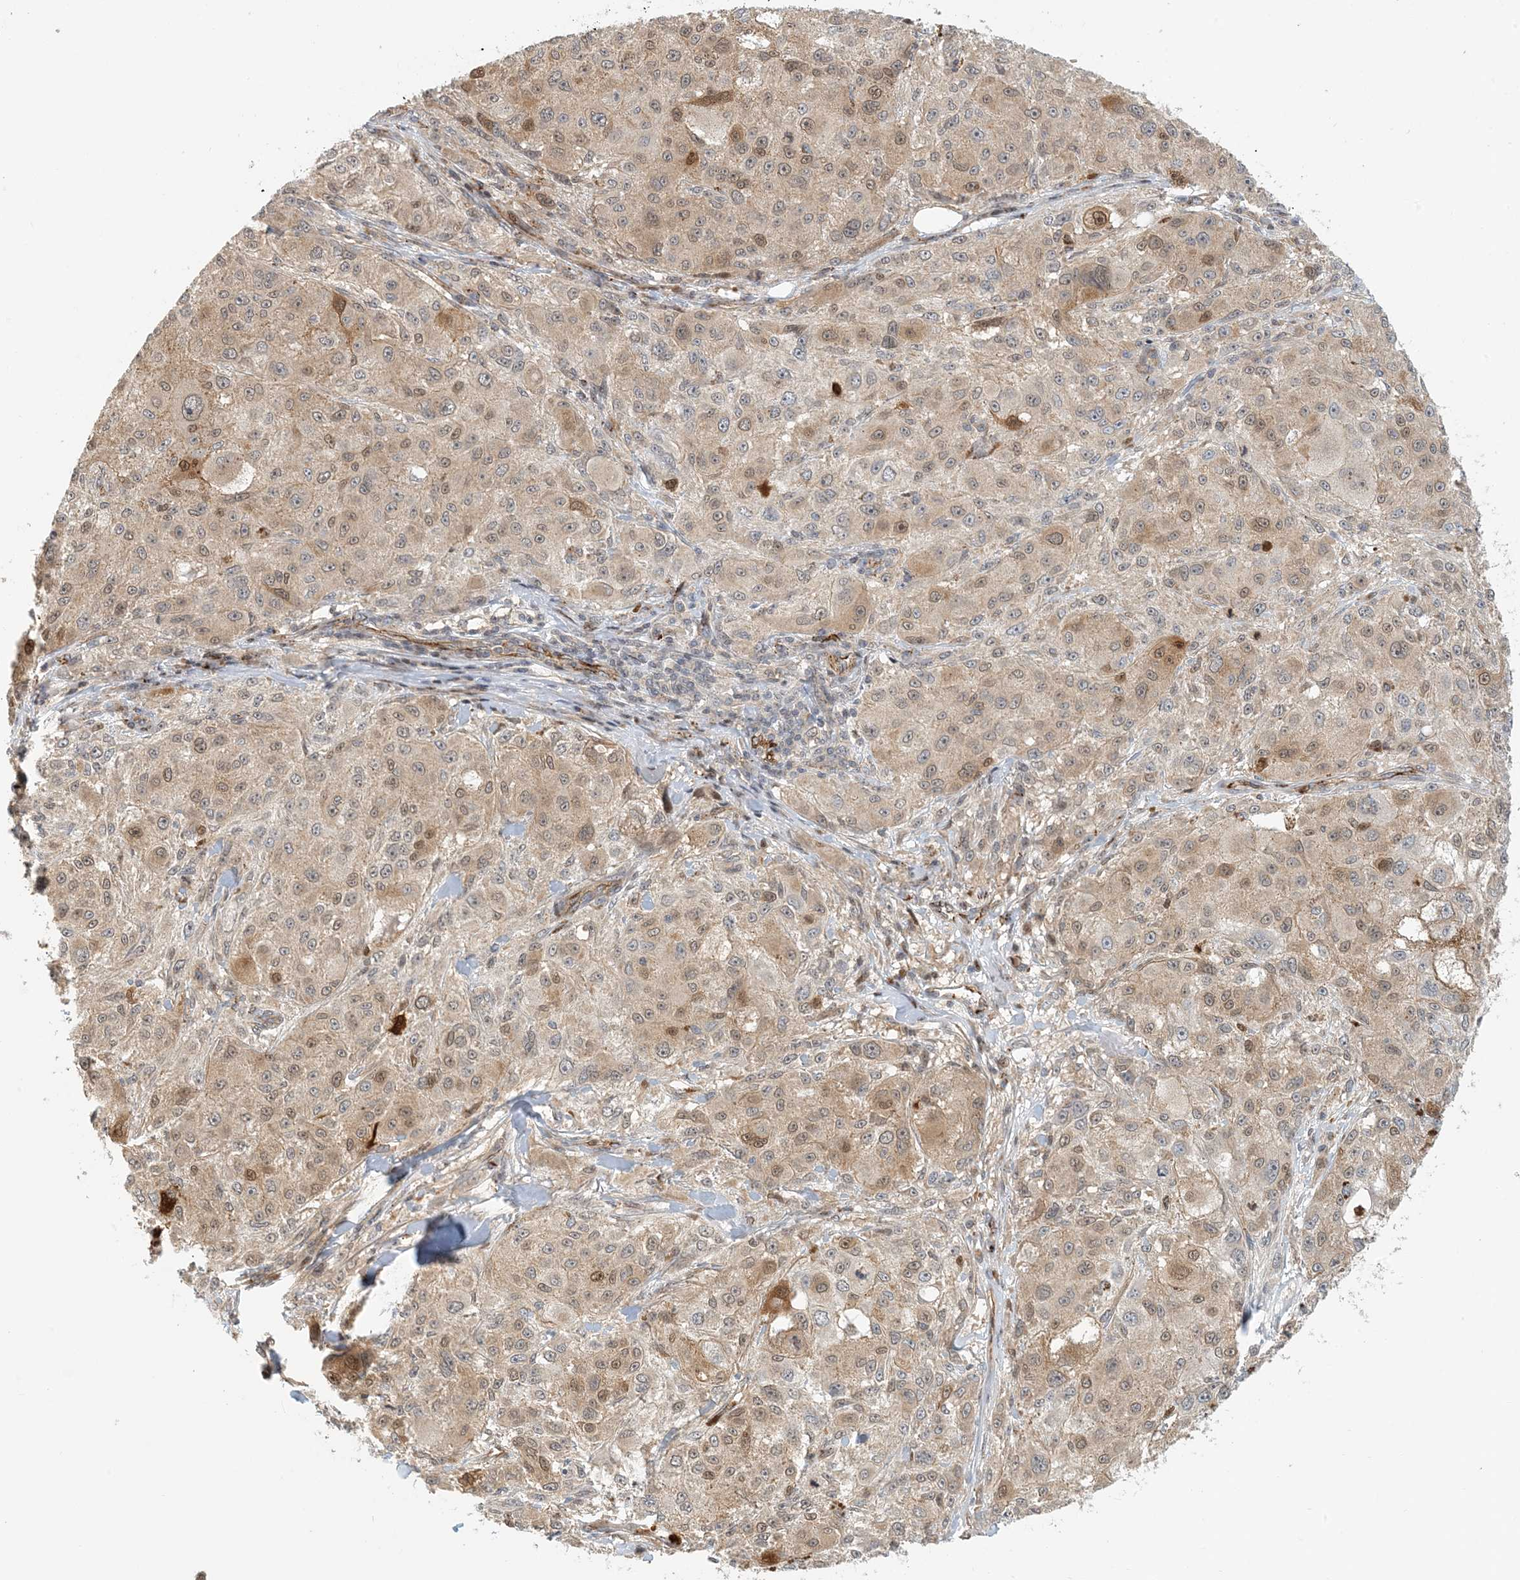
{"staining": {"intensity": "weak", "quantity": ">75%", "location": "cytoplasmic/membranous,nuclear"}, "tissue": "melanoma", "cell_type": "Tumor cells", "image_type": "cancer", "snomed": [{"axis": "morphology", "description": "Necrosis, NOS"}, {"axis": "morphology", "description": "Malignant melanoma, NOS"}, {"axis": "topography", "description": "Skin"}], "caption": "This is an image of immunohistochemistry staining of malignant melanoma, which shows weak staining in the cytoplasmic/membranous and nuclear of tumor cells.", "gene": "MAPKBP1", "patient": {"sex": "female", "age": 87}}